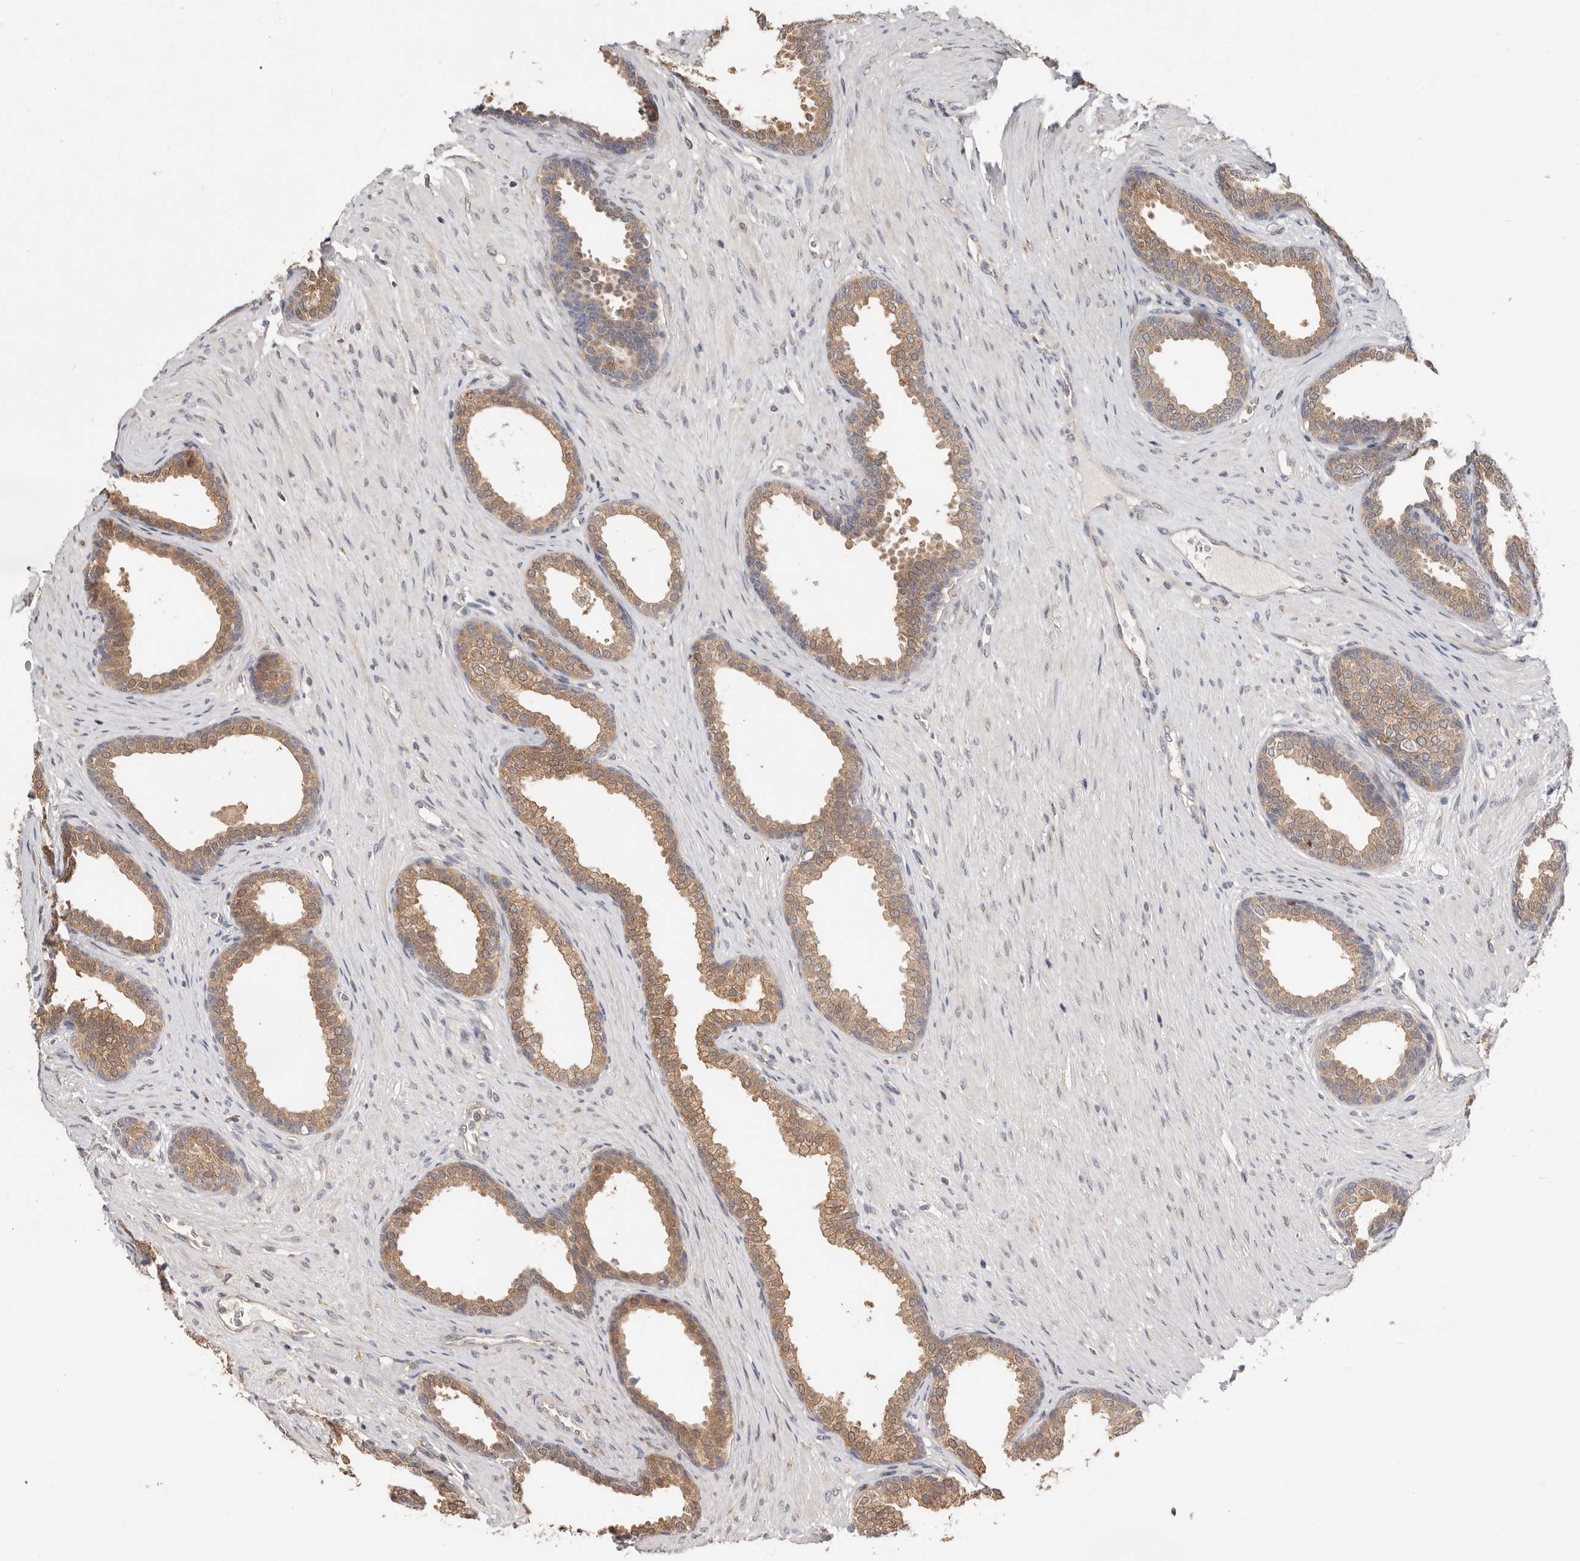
{"staining": {"intensity": "moderate", "quantity": ">75%", "location": "cytoplasmic/membranous"}, "tissue": "prostate", "cell_type": "Glandular cells", "image_type": "normal", "snomed": [{"axis": "morphology", "description": "Normal tissue, NOS"}, {"axis": "topography", "description": "Prostate"}], "caption": "The immunohistochemical stain shows moderate cytoplasmic/membranous staining in glandular cells of unremarkable prostate. Immunohistochemistry (ihc) stains the protein of interest in brown and the nuclei are stained blue.", "gene": "LRP6", "patient": {"sex": "male", "age": 76}}